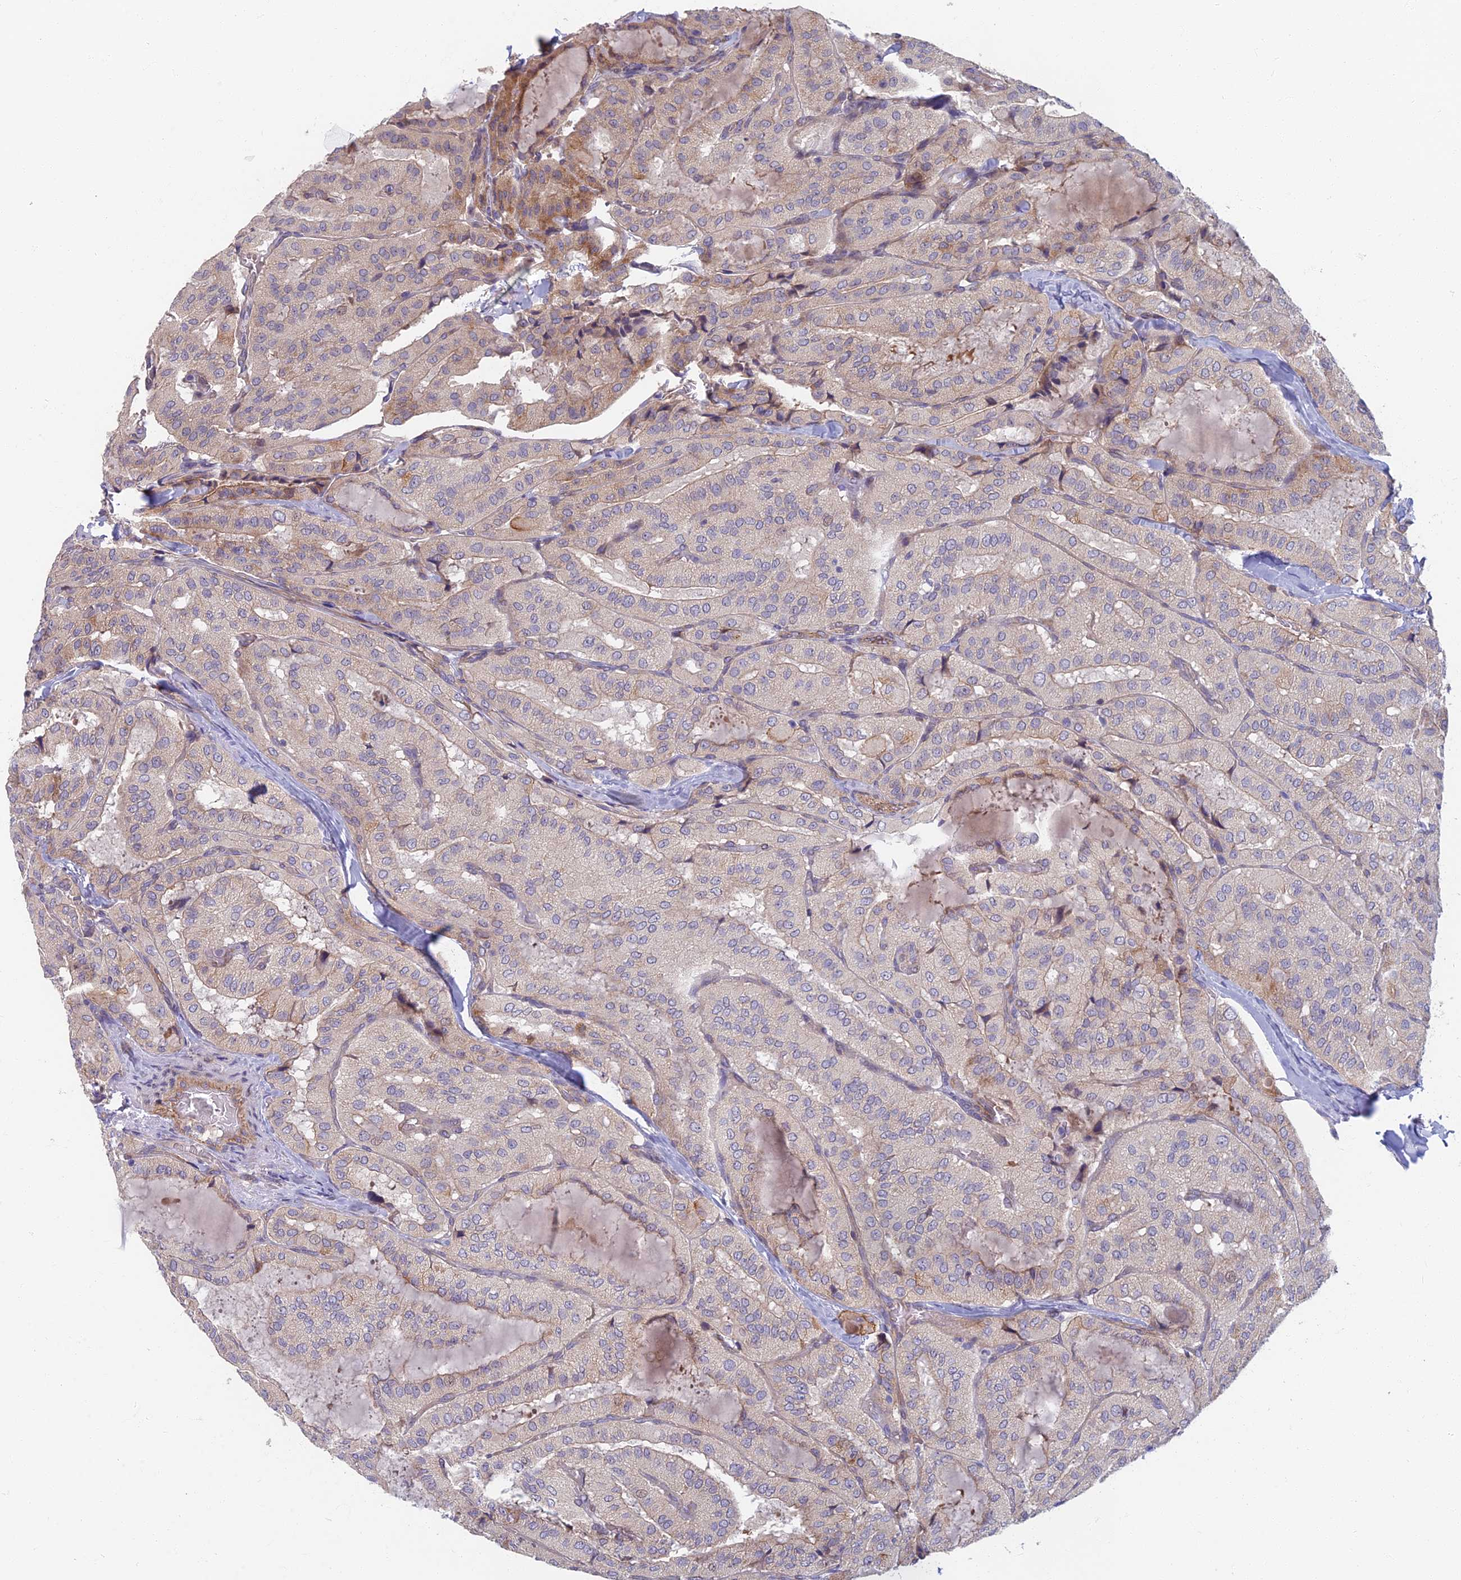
{"staining": {"intensity": "weak", "quantity": "<25%", "location": "cytoplasmic/membranous"}, "tissue": "thyroid cancer", "cell_type": "Tumor cells", "image_type": "cancer", "snomed": [{"axis": "morphology", "description": "Normal tissue, NOS"}, {"axis": "morphology", "description": "Papillary adenocarcinoma, NOS"}, {"axis": "topography", "description": "Thyroid gland"}], "caption": "Papillary adenocarcinoma (thyroid) stained for a protein using IHC demonstrates no expression tumor cells.", "gene": "RHBDL2", "patient": {"sex": "female", "age": 59}}